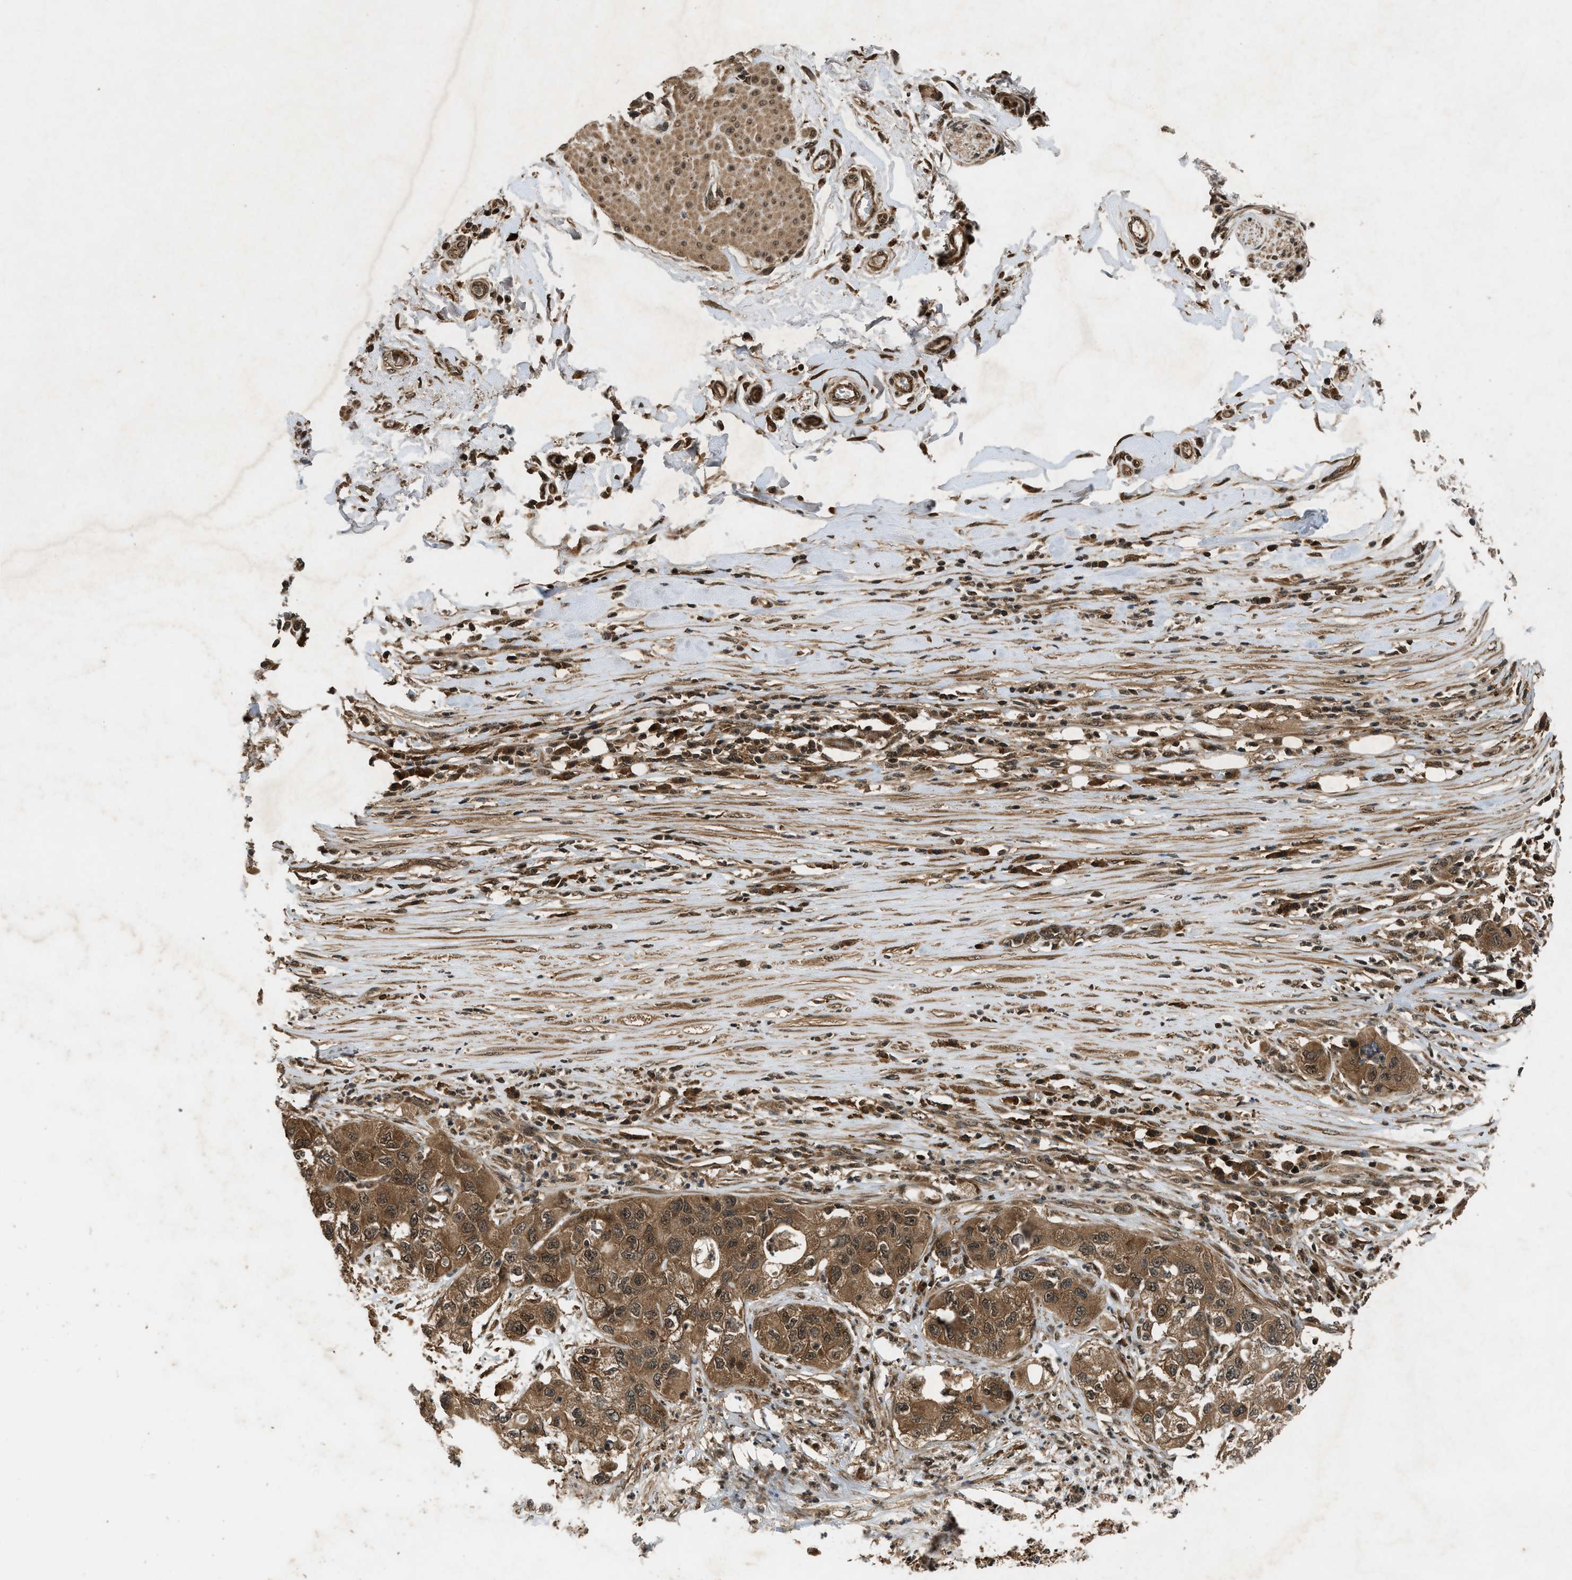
{"staining": {"intensity": "moderate", "quantity": ">75%", "location": "cytoplasmic/membranous"}, "tissue": "pancreatic cancer", "cell_type": "Tumor cells", "image_type": "cancer", "snomed": [{"axis": "morphology", "description": "Adenocarcinoma, NOS"}, {"axis": "topography", "description": "Pancreas"}], "caption": "A histopathology image of pancreatic cancer stained for a protein demonstrates moderate cytoplasmic/membranous brown staining in tumor cells.", "gene": "RPS6KB1", "patient": {"sex": "female", "age": 78}}